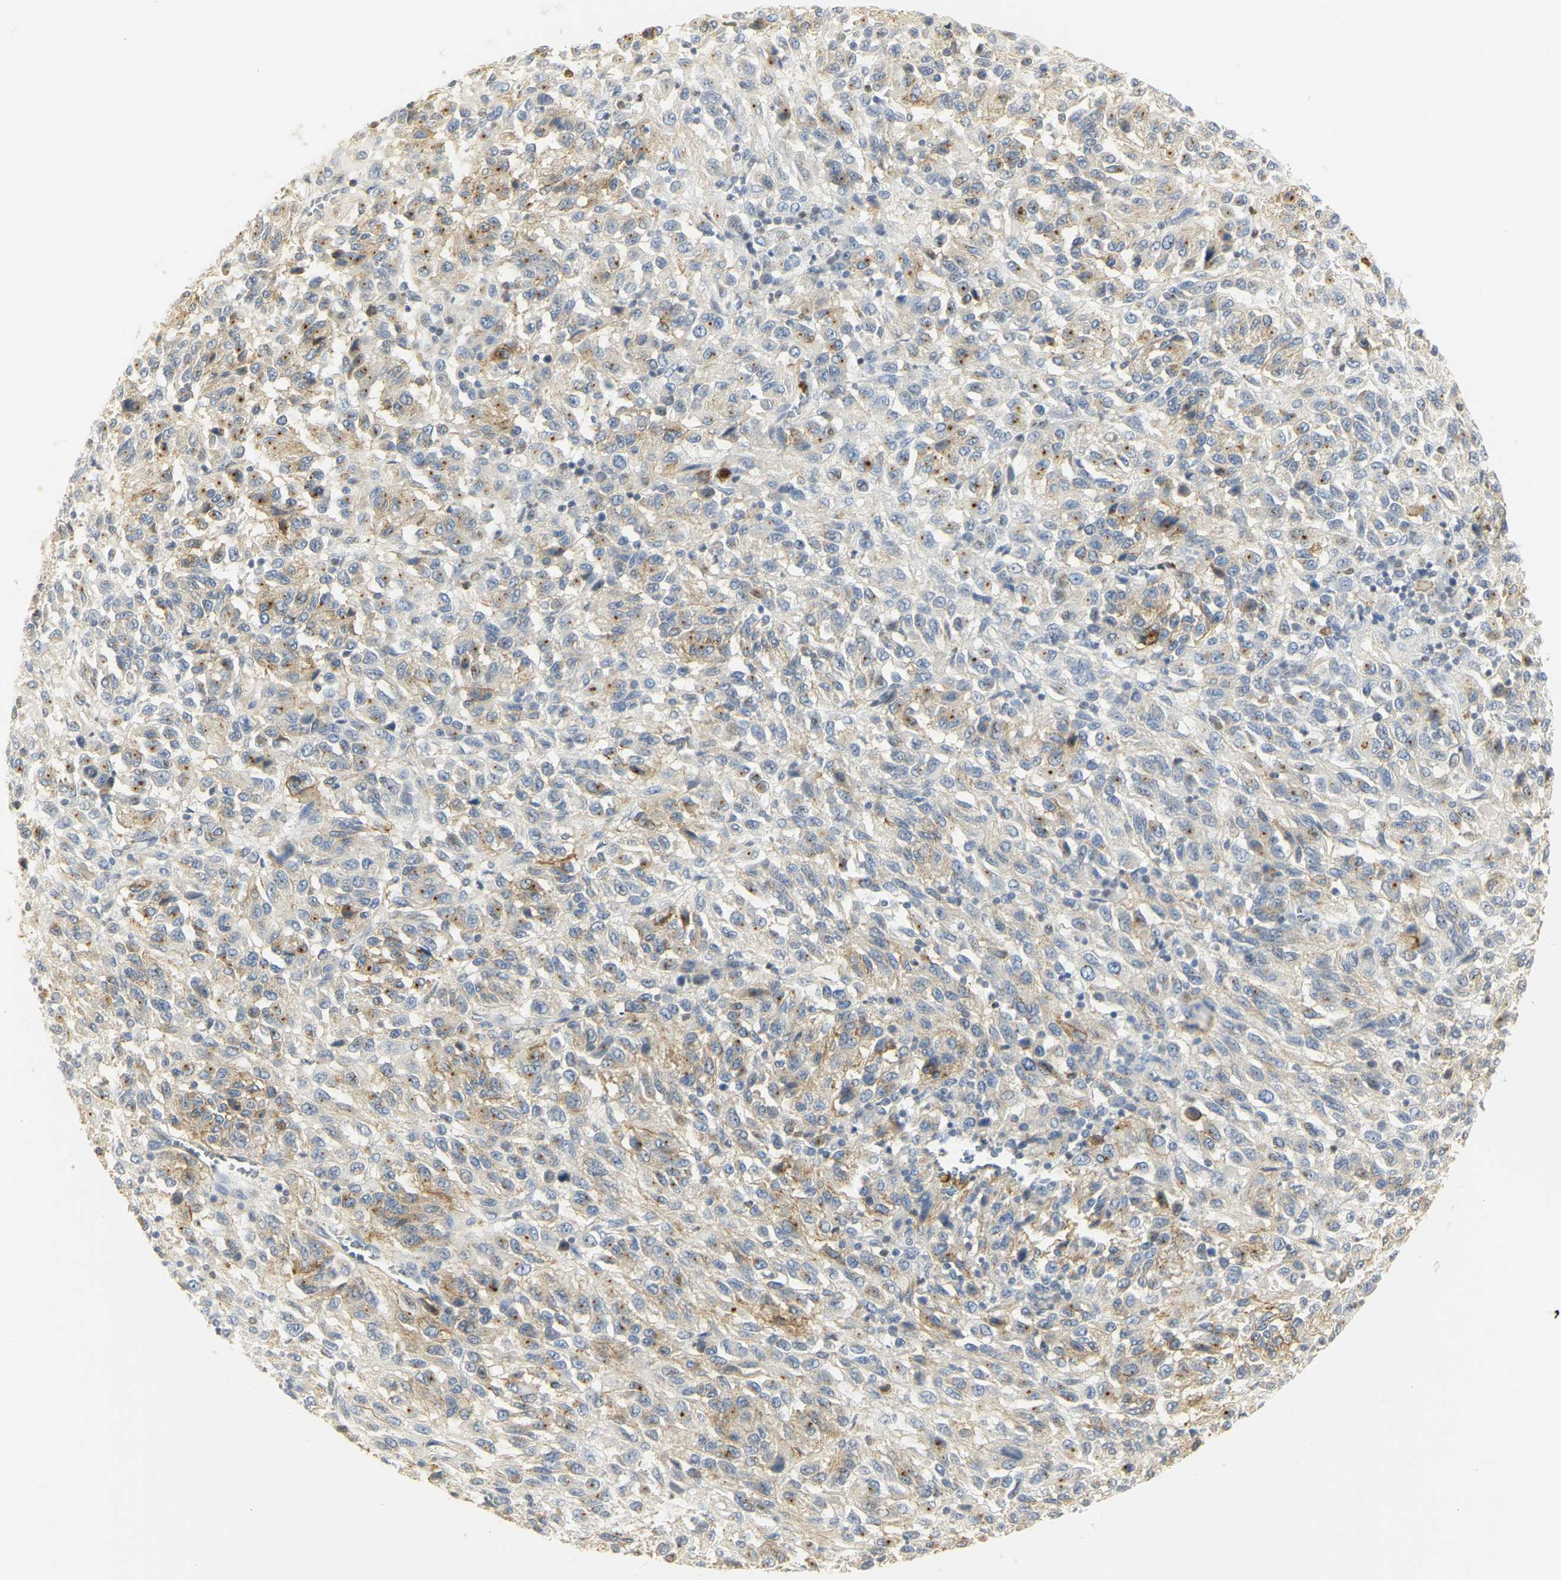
{"staining": {"intensity": "moderate", "quantity": "25%-75%", "location": "cytoplasmic/membranous"}, "tissue": "melanoma", "cell_type": "Tumor cells", "image_type": "cancer", "snomed": [{"axis": "morphology", "description": "Malignant melanoma, Metastatic site"}, {"axis": "topography", "description": "Lung"}], "caption": "Immunohistochemistry (DAB) staining of human melanoma shows moderate cytoplasmic/membranous protein expression in approximately 25%-75% of tumor cells. Nuclei are stained in blue.", "gene": "CEACAM5", "patient": {"sex": "male", "age": 64}}